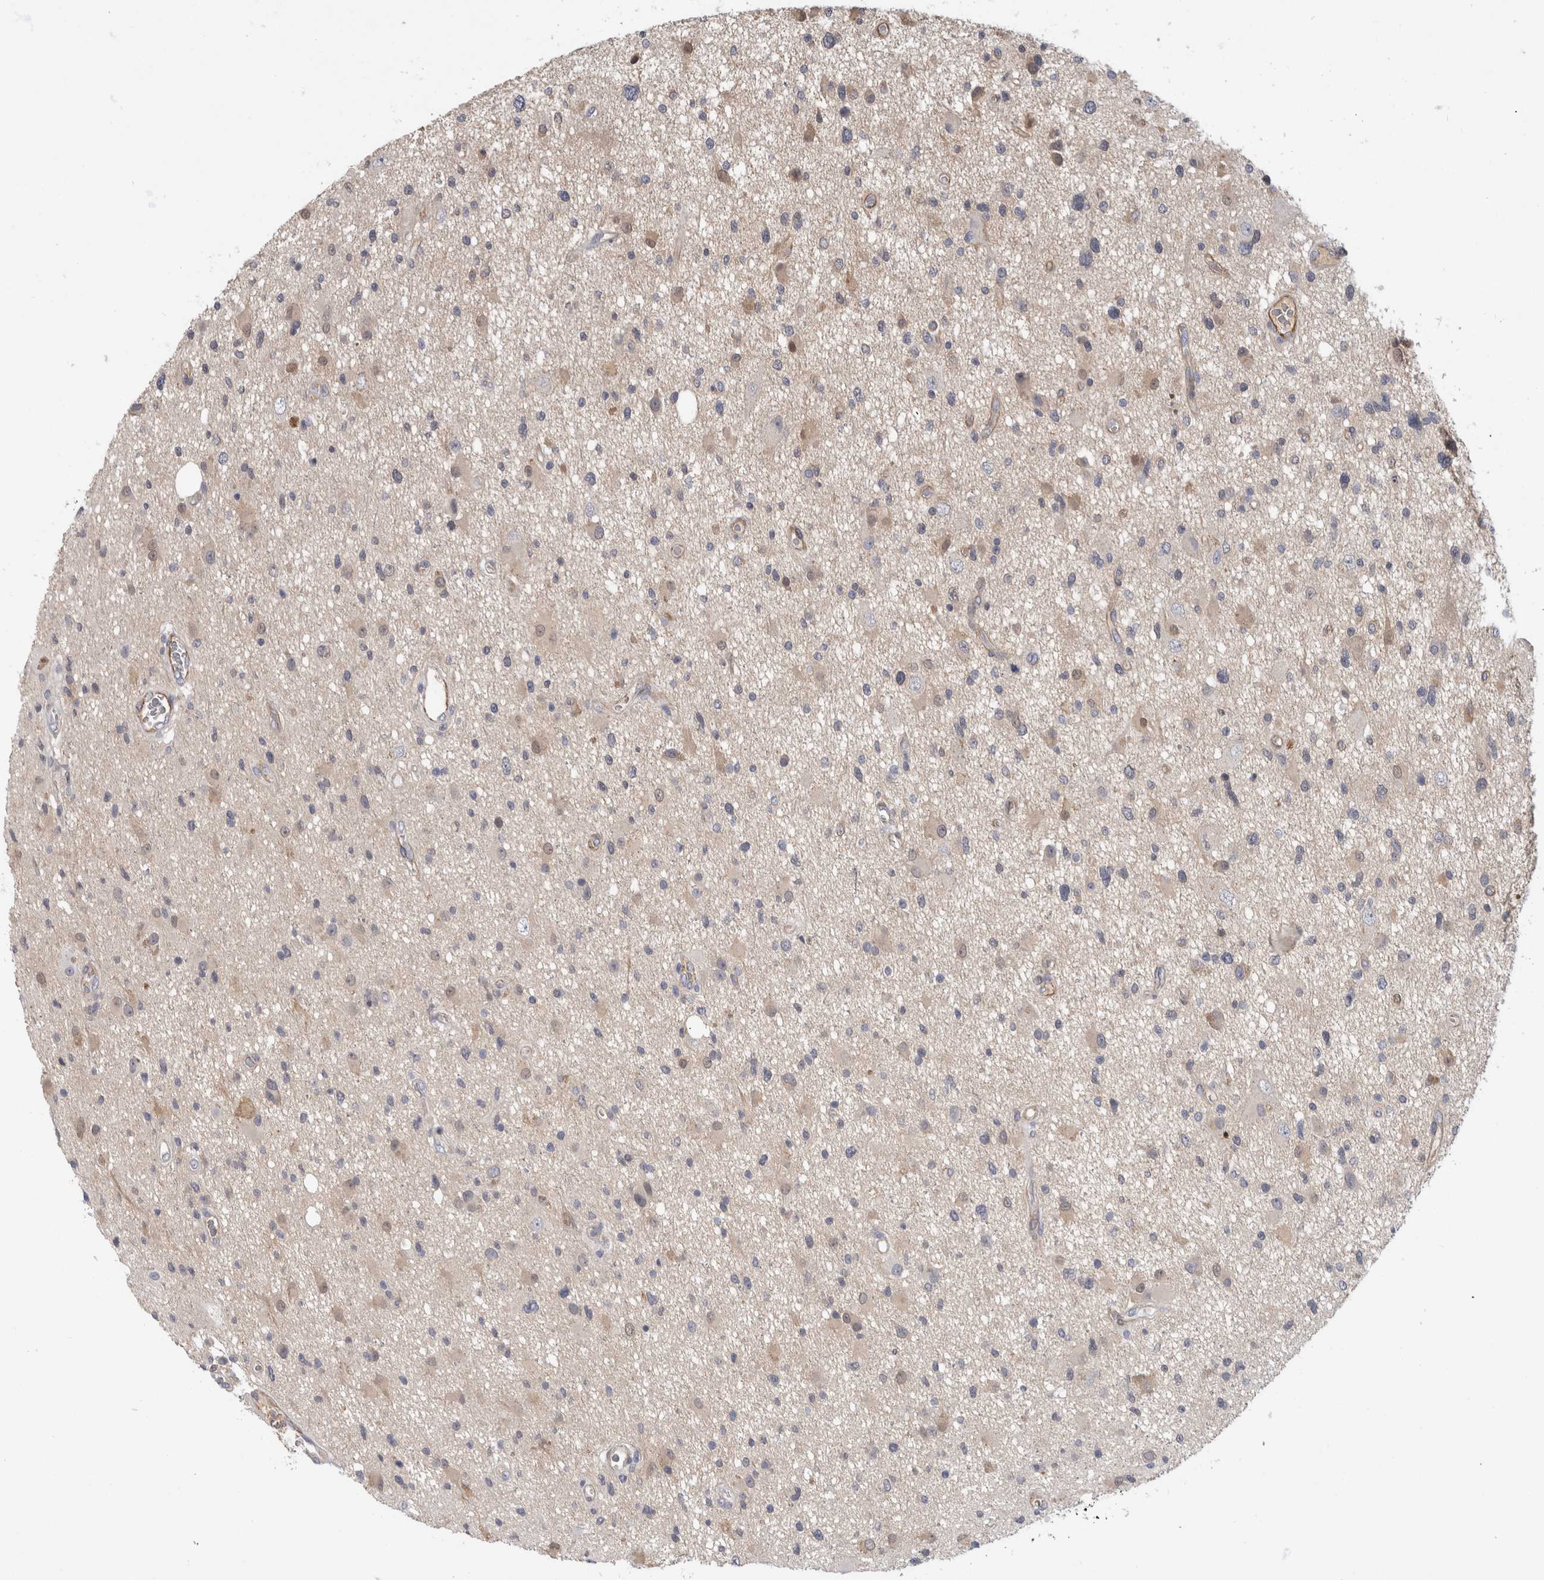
{"staining": {"intensity": "weak", "quantity": "<25%", "location": "cytoplasmic/membranous"}, "tissue": "glioma", "cell_type": "Tumor cells", "image_type": "cancer", "snomed": [{"axis": "morphology", "description": "Glioma, malignant, High grade"}, {"axis": "topography", "description": "Brain"}], "caption": "A high-resolution photomicrograph shows IHC staining of malignant high-grade glioma, which demonstrates no significant expression in tumor cells.", "gene": "PGM1", "patient": {"sex": "male", "age": 33}}